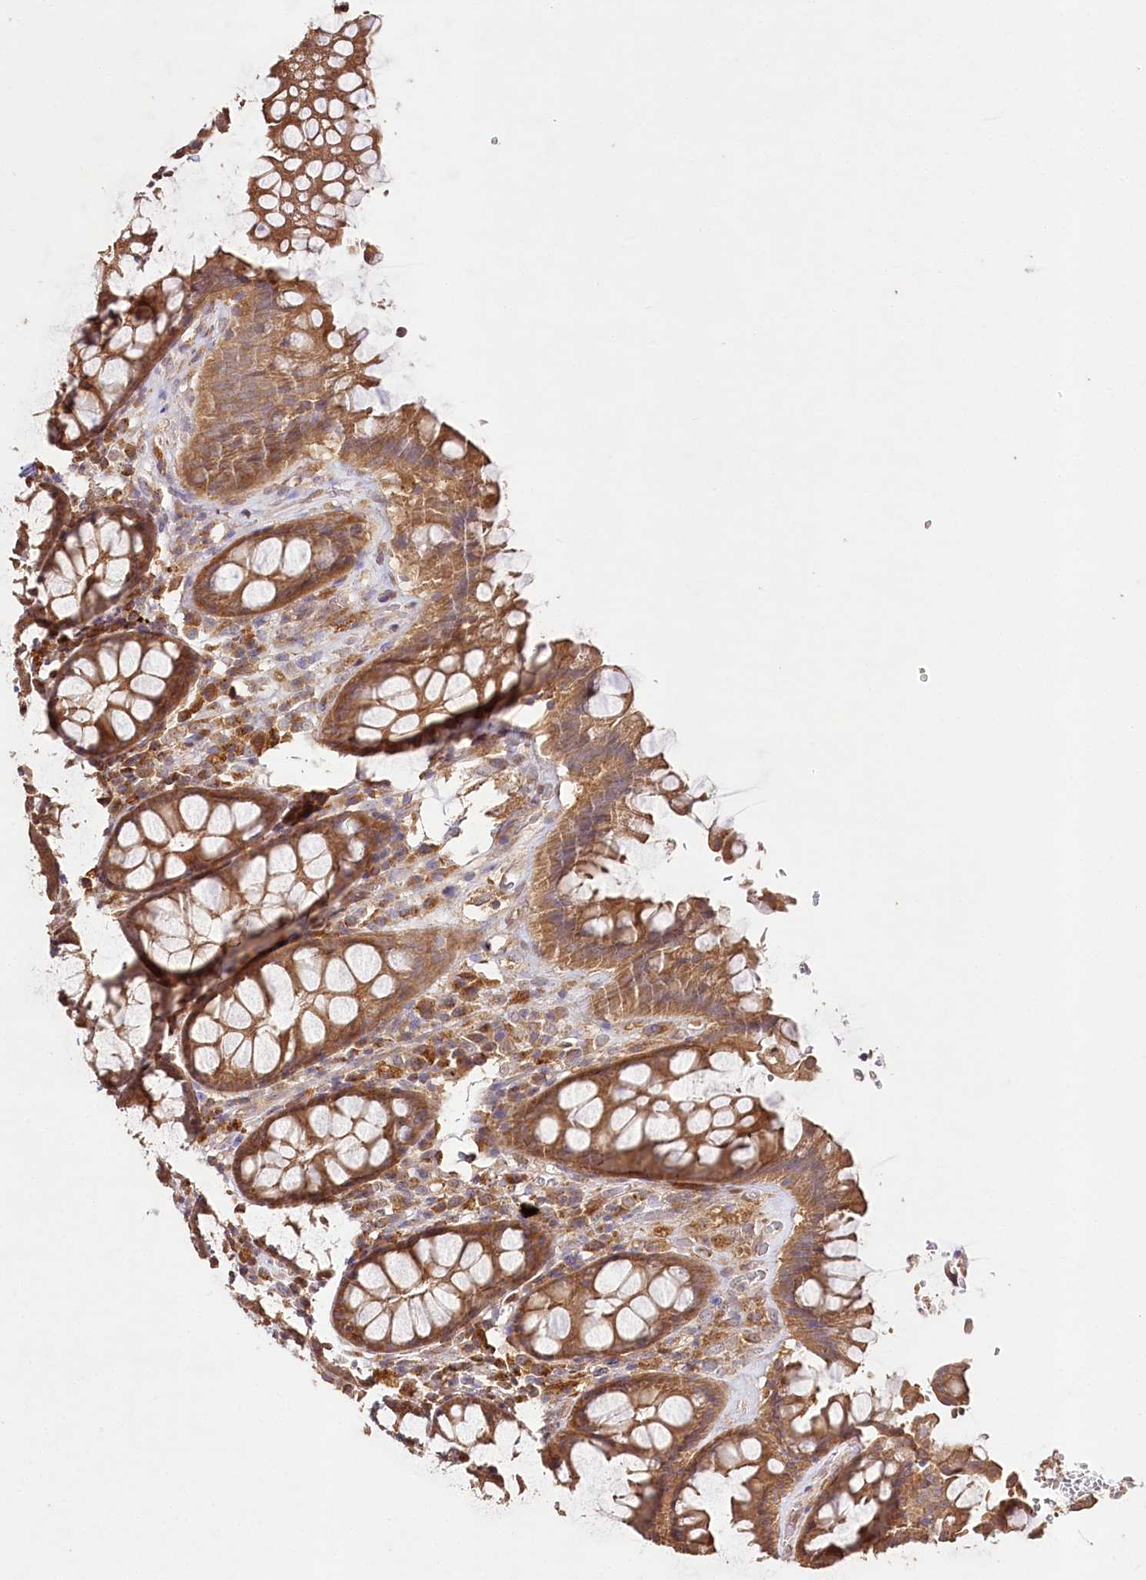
{"staining": {"intensity": "moderate", "quantity": ">75%", "location": "cytoplasmic/membranous"}, "tissue": "rectum", "cell_type": "Glandular cells", "image_type": "normal", "snomed": [{"axis": "morphology", "description": "Normal tissue, NOS"}, {"axis": "topography", "description": "Rectum"}], "caption": "The micrograph shows immunohistochemical staining of benign rectum. There is moderate cytoplasmic/membranous positivity is present in about >75% of glandular cells.", "gene": "DMXL1", "patient": {"sex": "male", "age": 64}}